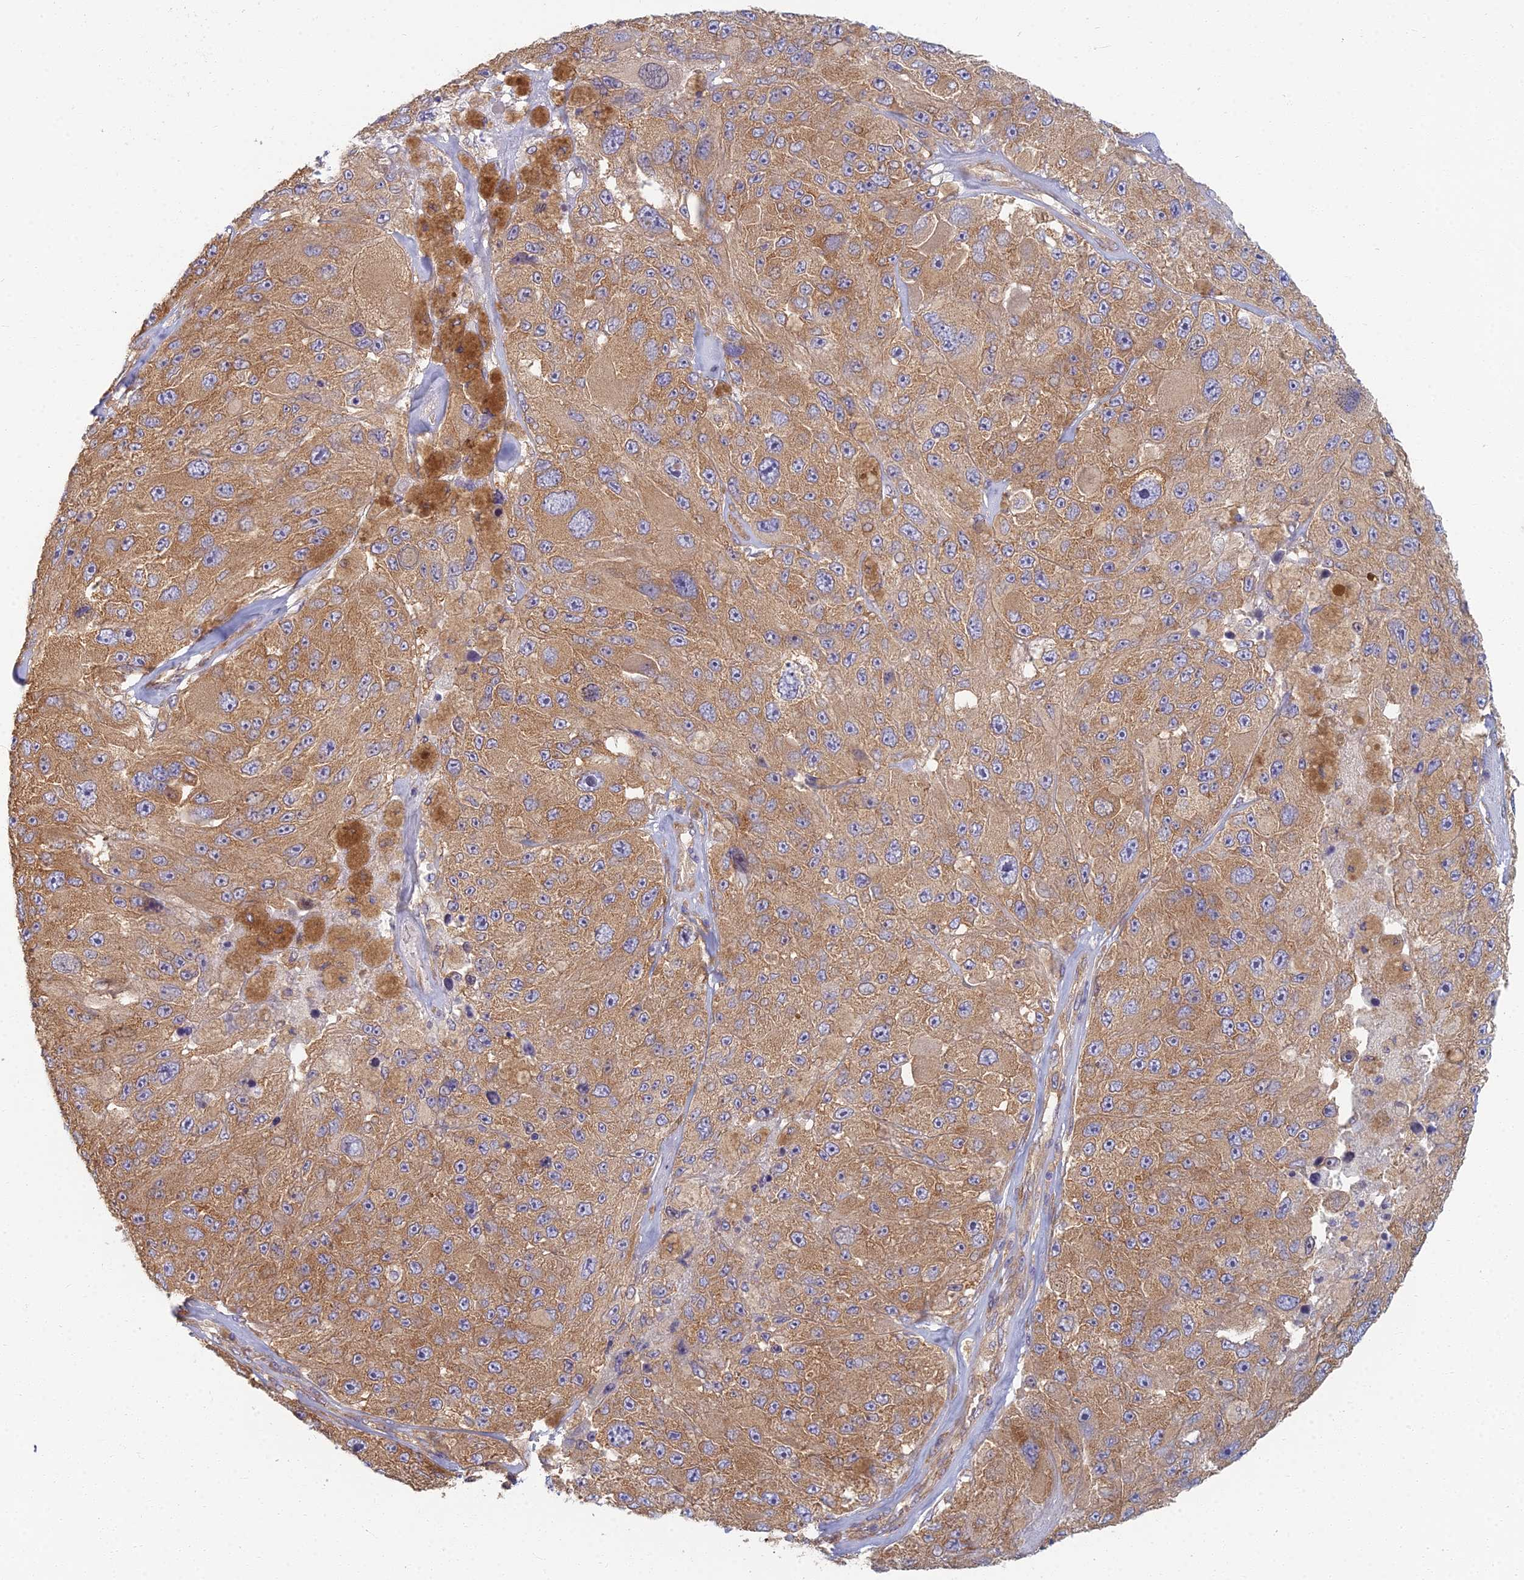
{"staining": {"intensity": "moderate", "quantity": ">75%", "location": "cytoplasmic/membranous"}, "tissue": "melanoma", "cell_type": "Tumor cells", "image_type": "cancer", "snomed": [{"axis": "morphology", "description": "Malignant melanoma, Metastatic site"}, {"axis": "topography", "description": "Lymph node"}], "caption": "The micrograph reveals a brown stain indicating the presence of a protein in the cytoplasmic/membranous of tumor cells in melanoma. (Stains: DAB (3,3'-diaminobenzidine) in brown, nuclei in blue, Microscopy: brightfield microscopy at high magnification).", "gene": "RBSN", "patient": {"sex": "male", "age": 62}}